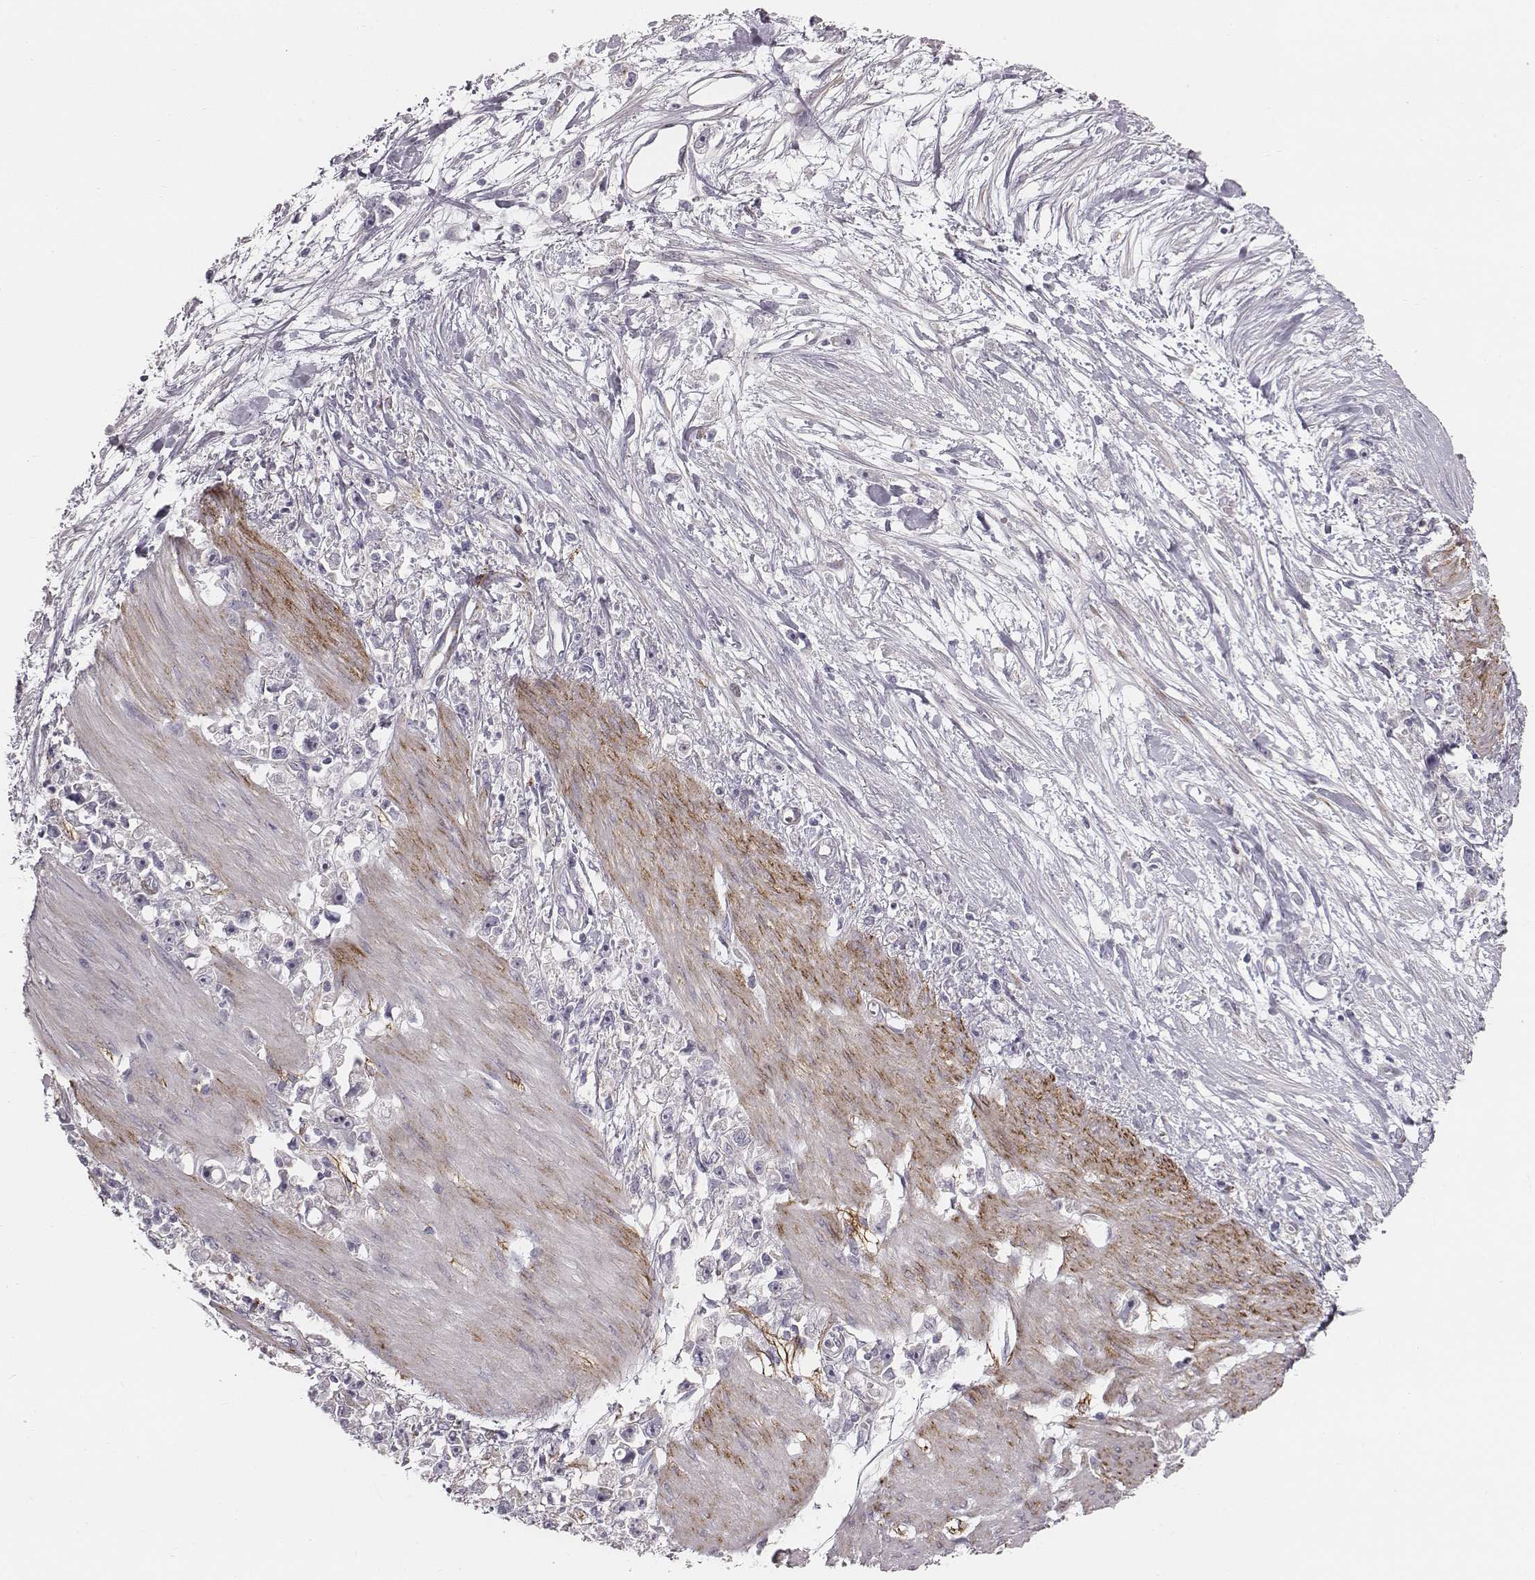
{"staining": {"intensity": "negative", "quantity": "none", "location": "none"}, "tissue": "stomach cancer", "cell_type": "Tumor cells", "image_type": "cancer", "snomed": [{"axis": "morphology", "description": "Adenocarcinoma, NOS"}, {"axis": "topography", "description": "Stomach"}], "caption": "Immunohistochemical staining of human stomach adenocarcinoma exhibits no significant staining in tumor cells. (DAB (3,3'-diaminobenzidine) immunohistochemistry with hematoxylin counter stain).", "gene": "PRKCZ", "patient": {"sex": "female", "age": 59}}